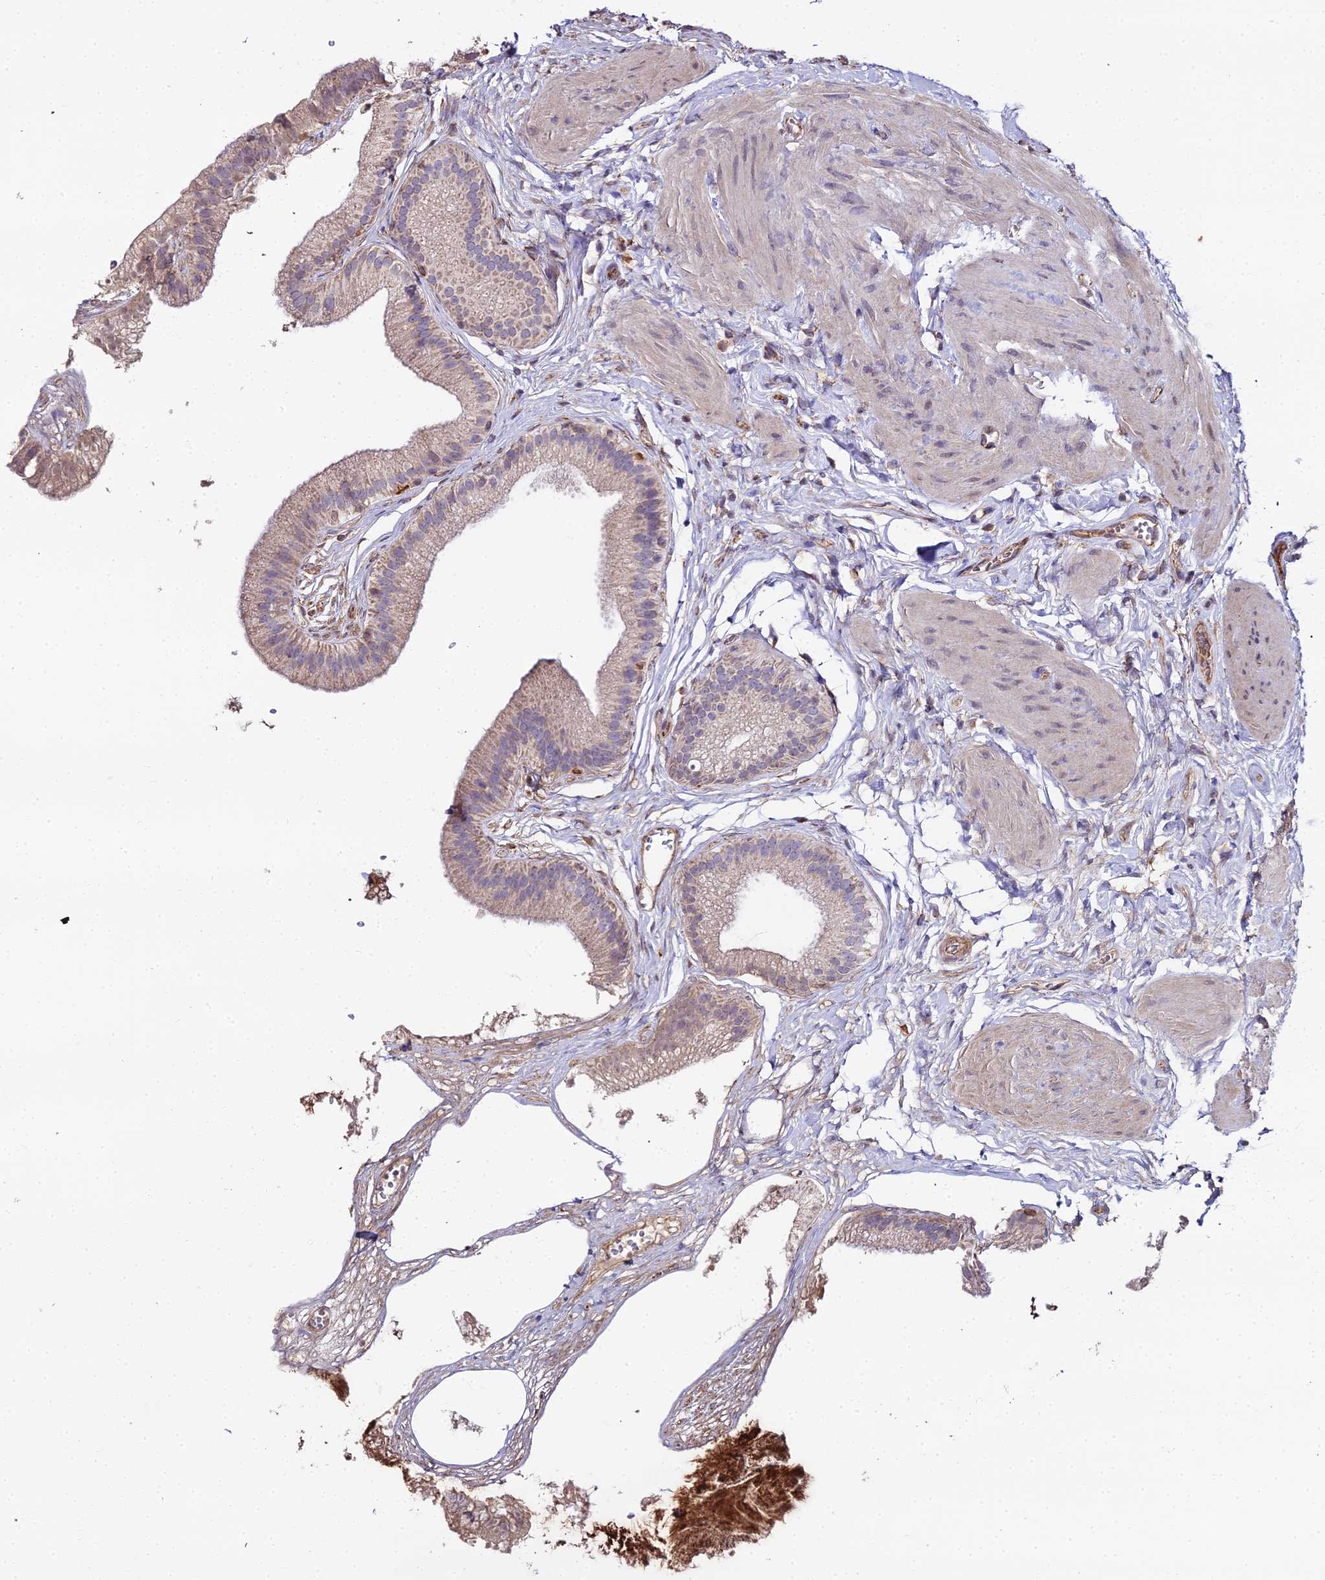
{"staining": {"intensity": "weak", "quantity": "25%-75%", "location": "cytoplasmic/membranous"}, "tissue": "gallbladder", "cell_type": "Glandular cells", "image_type": "normal", "snomed": [{"axis": "morphology", "description": "Normal tissue, NOS"}, {"axis": "topography", "description": "Gallbladder"}], "caption": "Immunohistochemistry photomicrograph of unremarkable gallbladder: gallbladder stained using IHC shows low levels of weak protein expression localized specifically in the cytoplasmic/membranous of glandular cells, appearing as a cytoplasmic/membranous brown color.", "gene": "BEX4", "patient": {"sex": "female", "age": 54}}